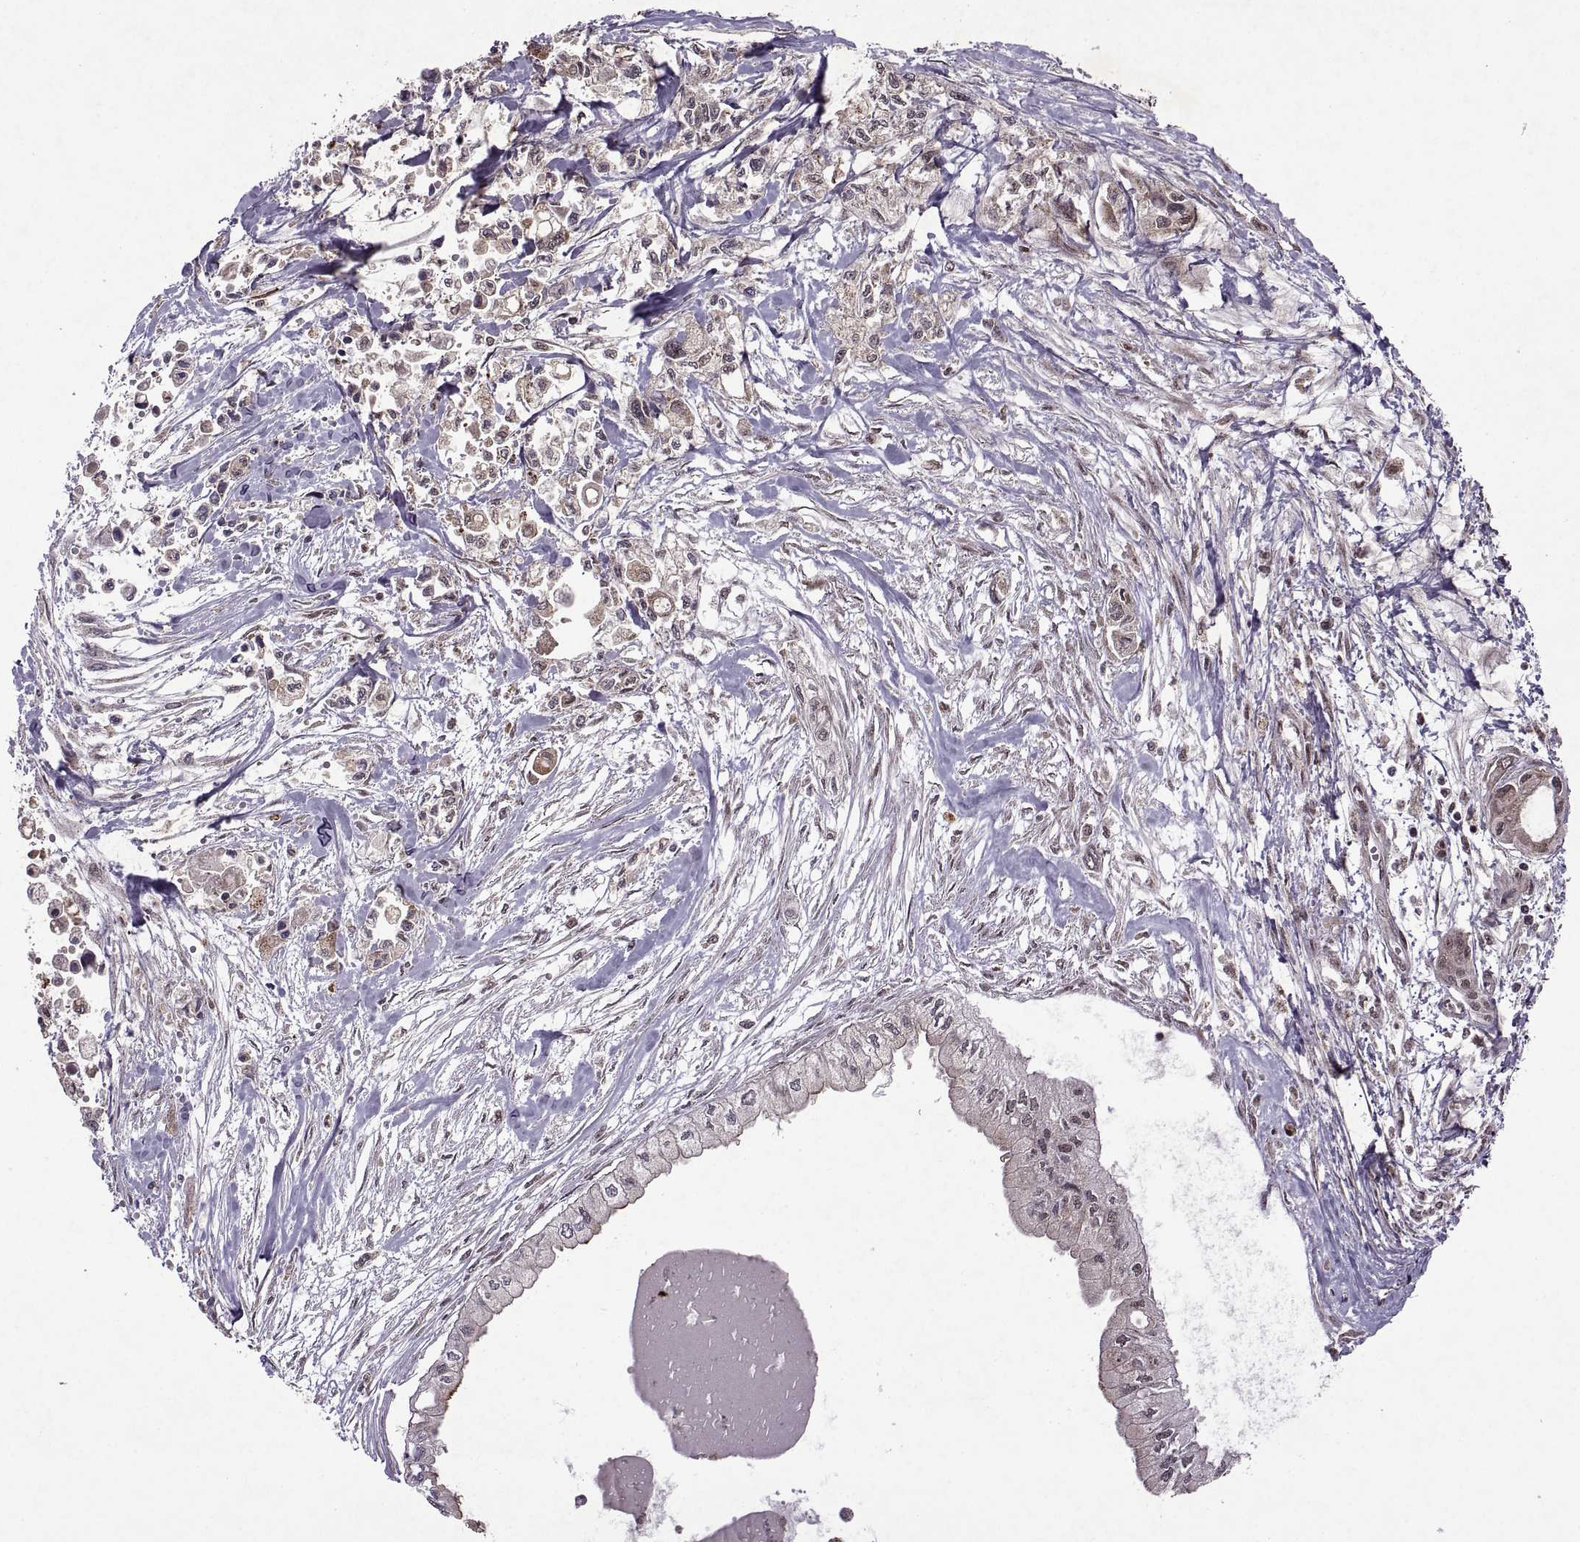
{"staining": {"intensity": "negative", "quantity": "none", "location": "none"}, "tissue": "pancreatic cancer", "cell_type": "Tumor cells", "image_type": "cancer", "snomed": [{"axis": "morphology", "description": "Adenocarcinoma, NOS"}, {"axis": "topography", "description": "Pancreas"}], "caption": "Pancreatic cancer was stained to show a protein in brown. There is no significant staining in tumor cells. (DAB (3,3'-diaminobenzidine) immunohistochemistry (IHC) with hematoxylin counter stain).", "gene": "PTOV1", "patient": {"sex": "female", "age": 61}}